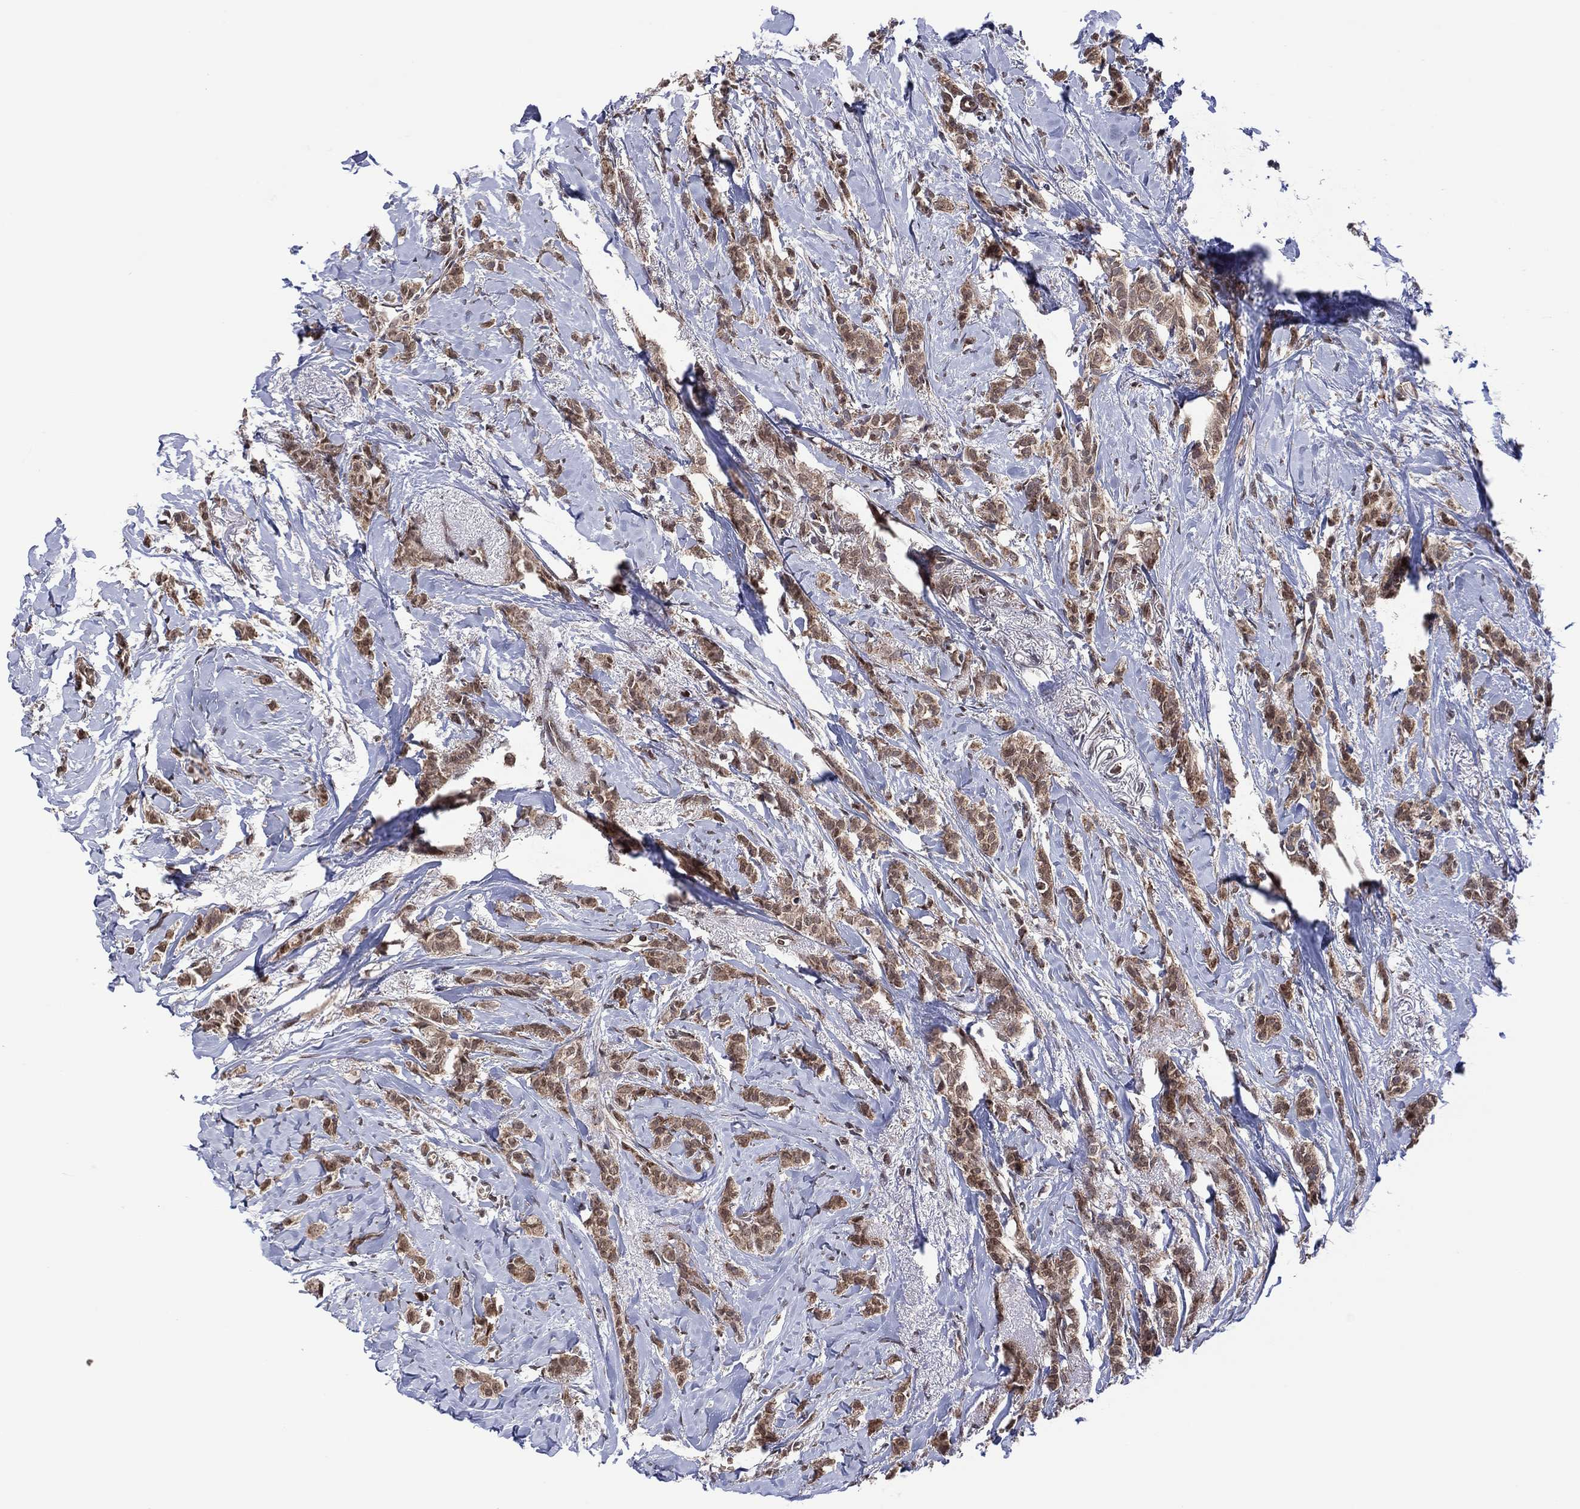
{"staining": {"intensity": "moderate", "quantity": ">75%", "location": "cytoplasmic/membranous"}, "tissue": "breast cancer", "cell_type": "Tumor cells", "image_type": "cancer", "snomed": [{"axis": "morphology", "description": "Duct carcinoma"}, {"axis": "topography", "description": "Breast"}], "caption": "This photomicrograph demonstrates breast infiltrating ductal carcinoma stained with immunohistochemistry (IHC) to label a protein in brown. The cytoplasmic/membranous of tumor cells show moderate positivity for the protein. Nuclei are counter-stained blue.", "gene": "PIDD1", "patient": {"sex": "female", "age": 85}}